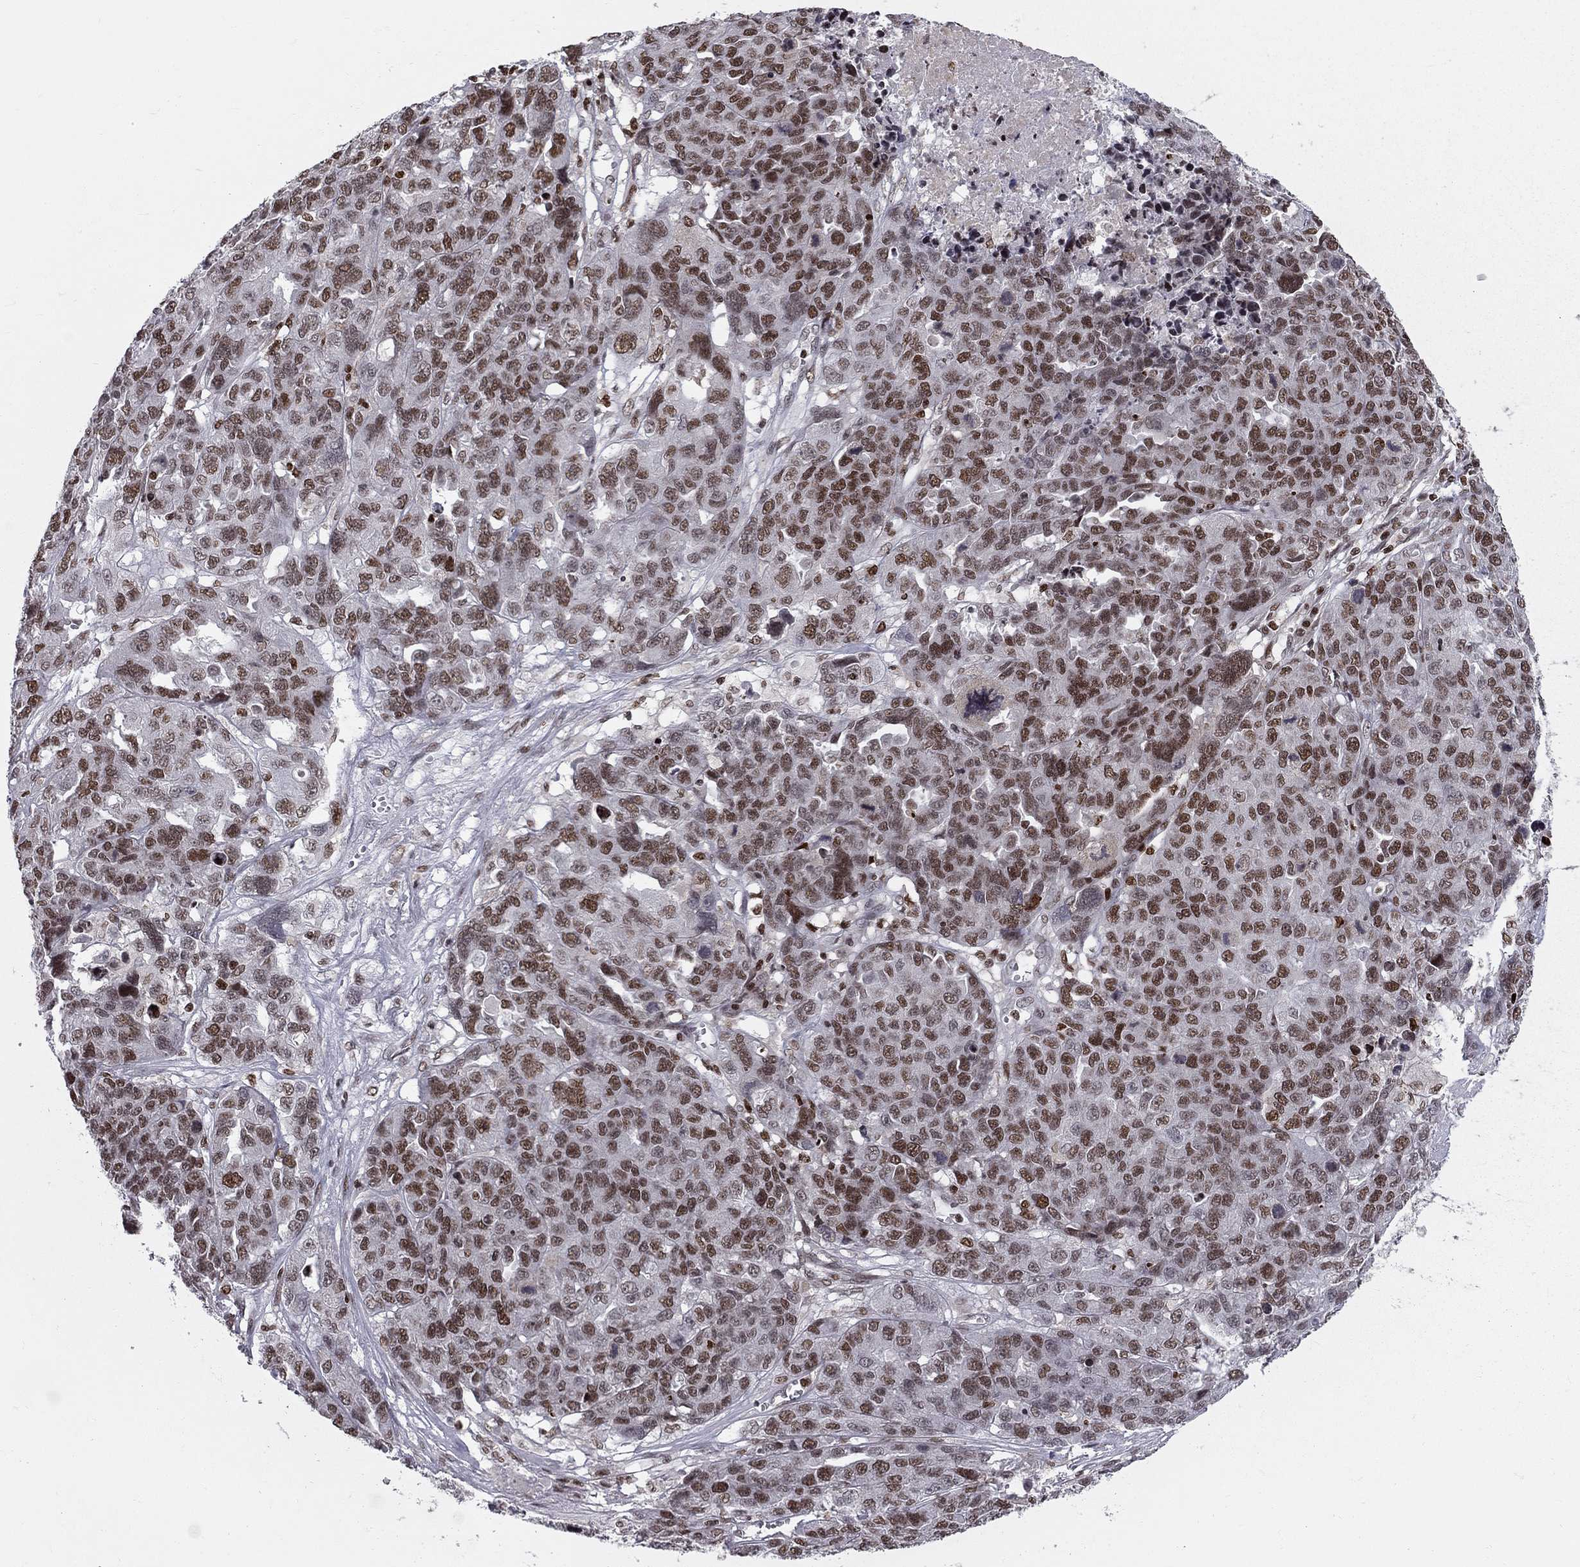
{"staining": {"intensity": "strong", "quantity": ">75%", "location": "nuclear"}, "tissue": "ovarian cancer", "cell_type": "Tumor cells", "image_type": "cancer", "snomed": [{"axis": "morphology", "description": "Cystadenocarcinoma, serous, NOS"}, {"axis": "topography", "description": "Ovary"}], "caption": "Immunohistochemical staining of ovarian serous cystadenocarcinoma shows strong nuclear protein expression in about >75% of tumor cells. Immunohistochemistry stains the protein of interest in brown and the nuclei are stained blue.", "gene": "RNASEH2C", "patient": {"sex": "female", "age": 87}}